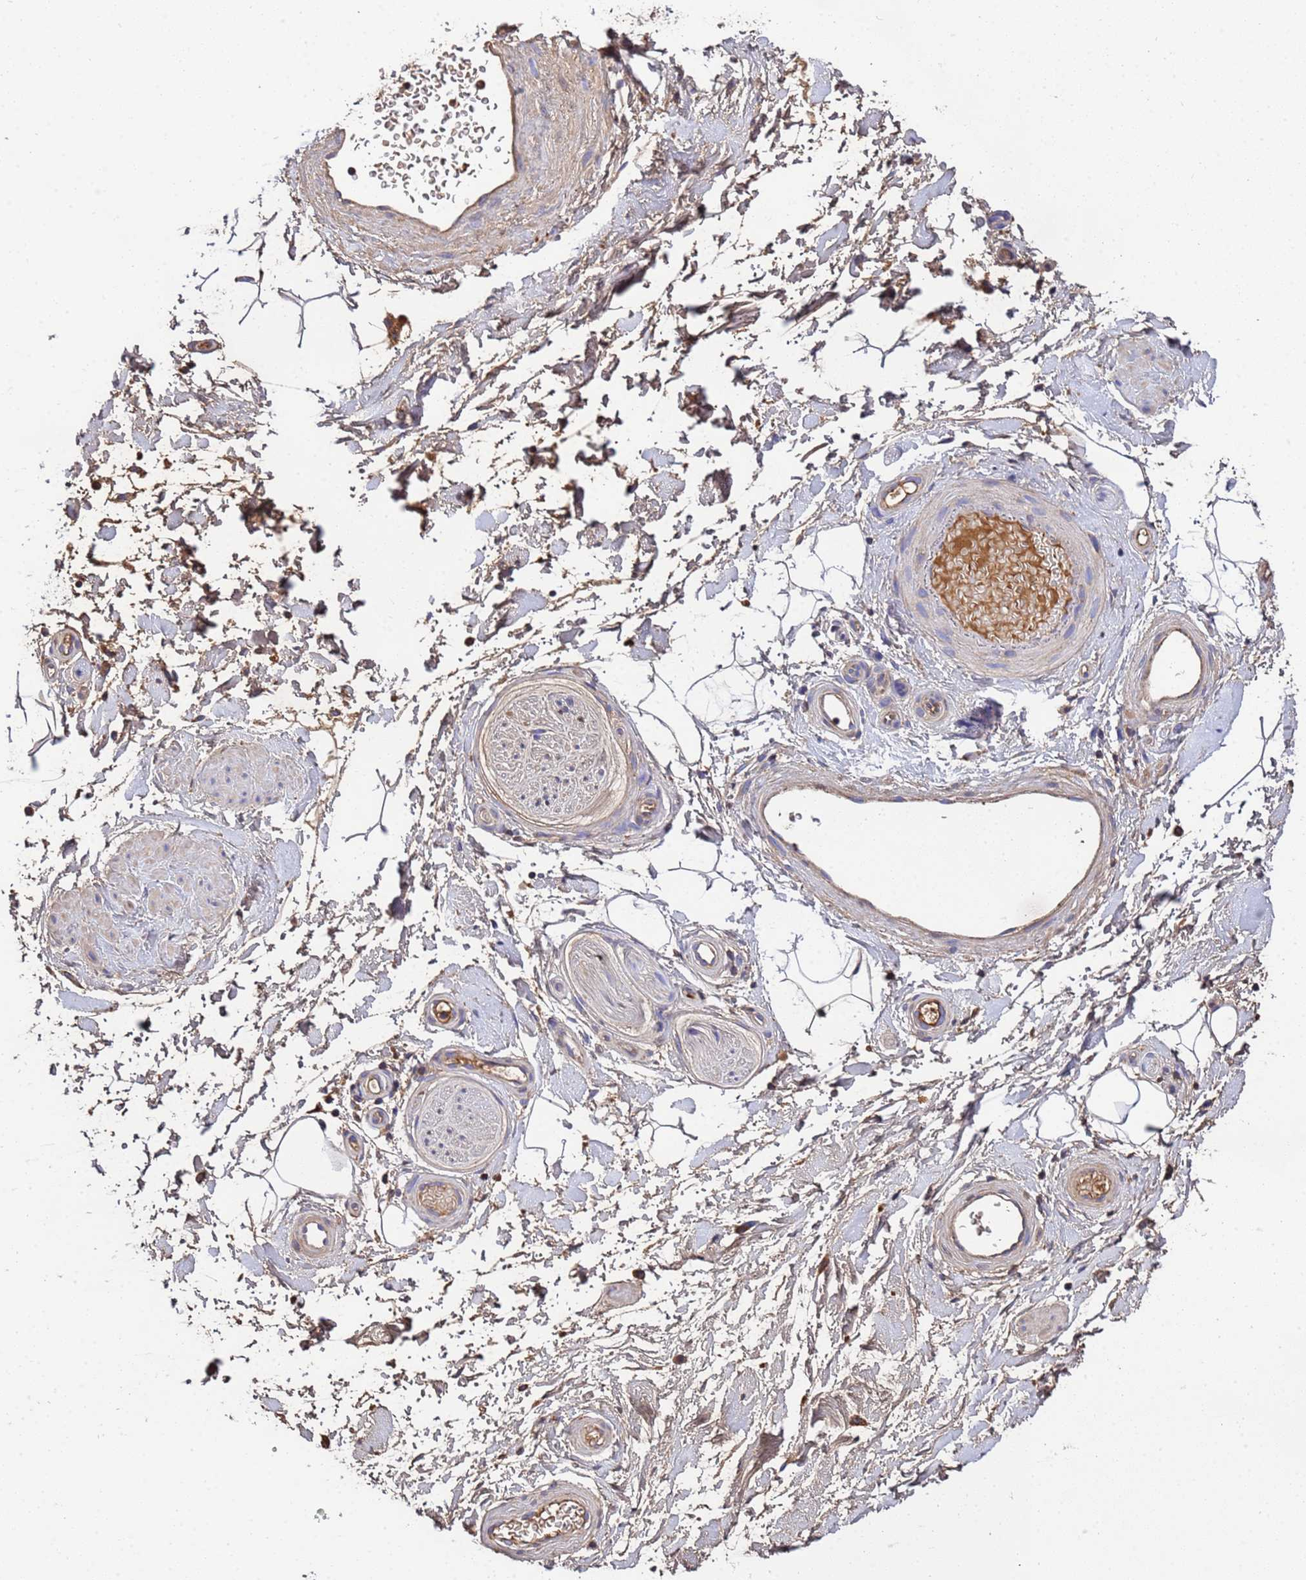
{"staining": {"intensity": "weak", "quantity": "25%-75%", "location": "cytoplasmic/membranous"}, "tissue": "adipose tissue", "cell_type": "Adipocytes", "image_type": "normal", "snomed": [{"axis": "morphology", "description": "Normal tissue, NOS"}, {"axis": "topography", "description": "Soft tissue"}, {"axis": "topography", "description": "Adipose tissue"}, {"axis": "topography", "description": "Vascular tissue"}, {"axis": "topography", "description": "Peripheral nerve tissue"}], "caption": "Weak cytoplasmic/membranous staining is identified in about 25%-75% of adipocytes in unremarkable adipose tissue.", "gene": "GLUD1", "patient": {"sex": "male", "age": 74}}